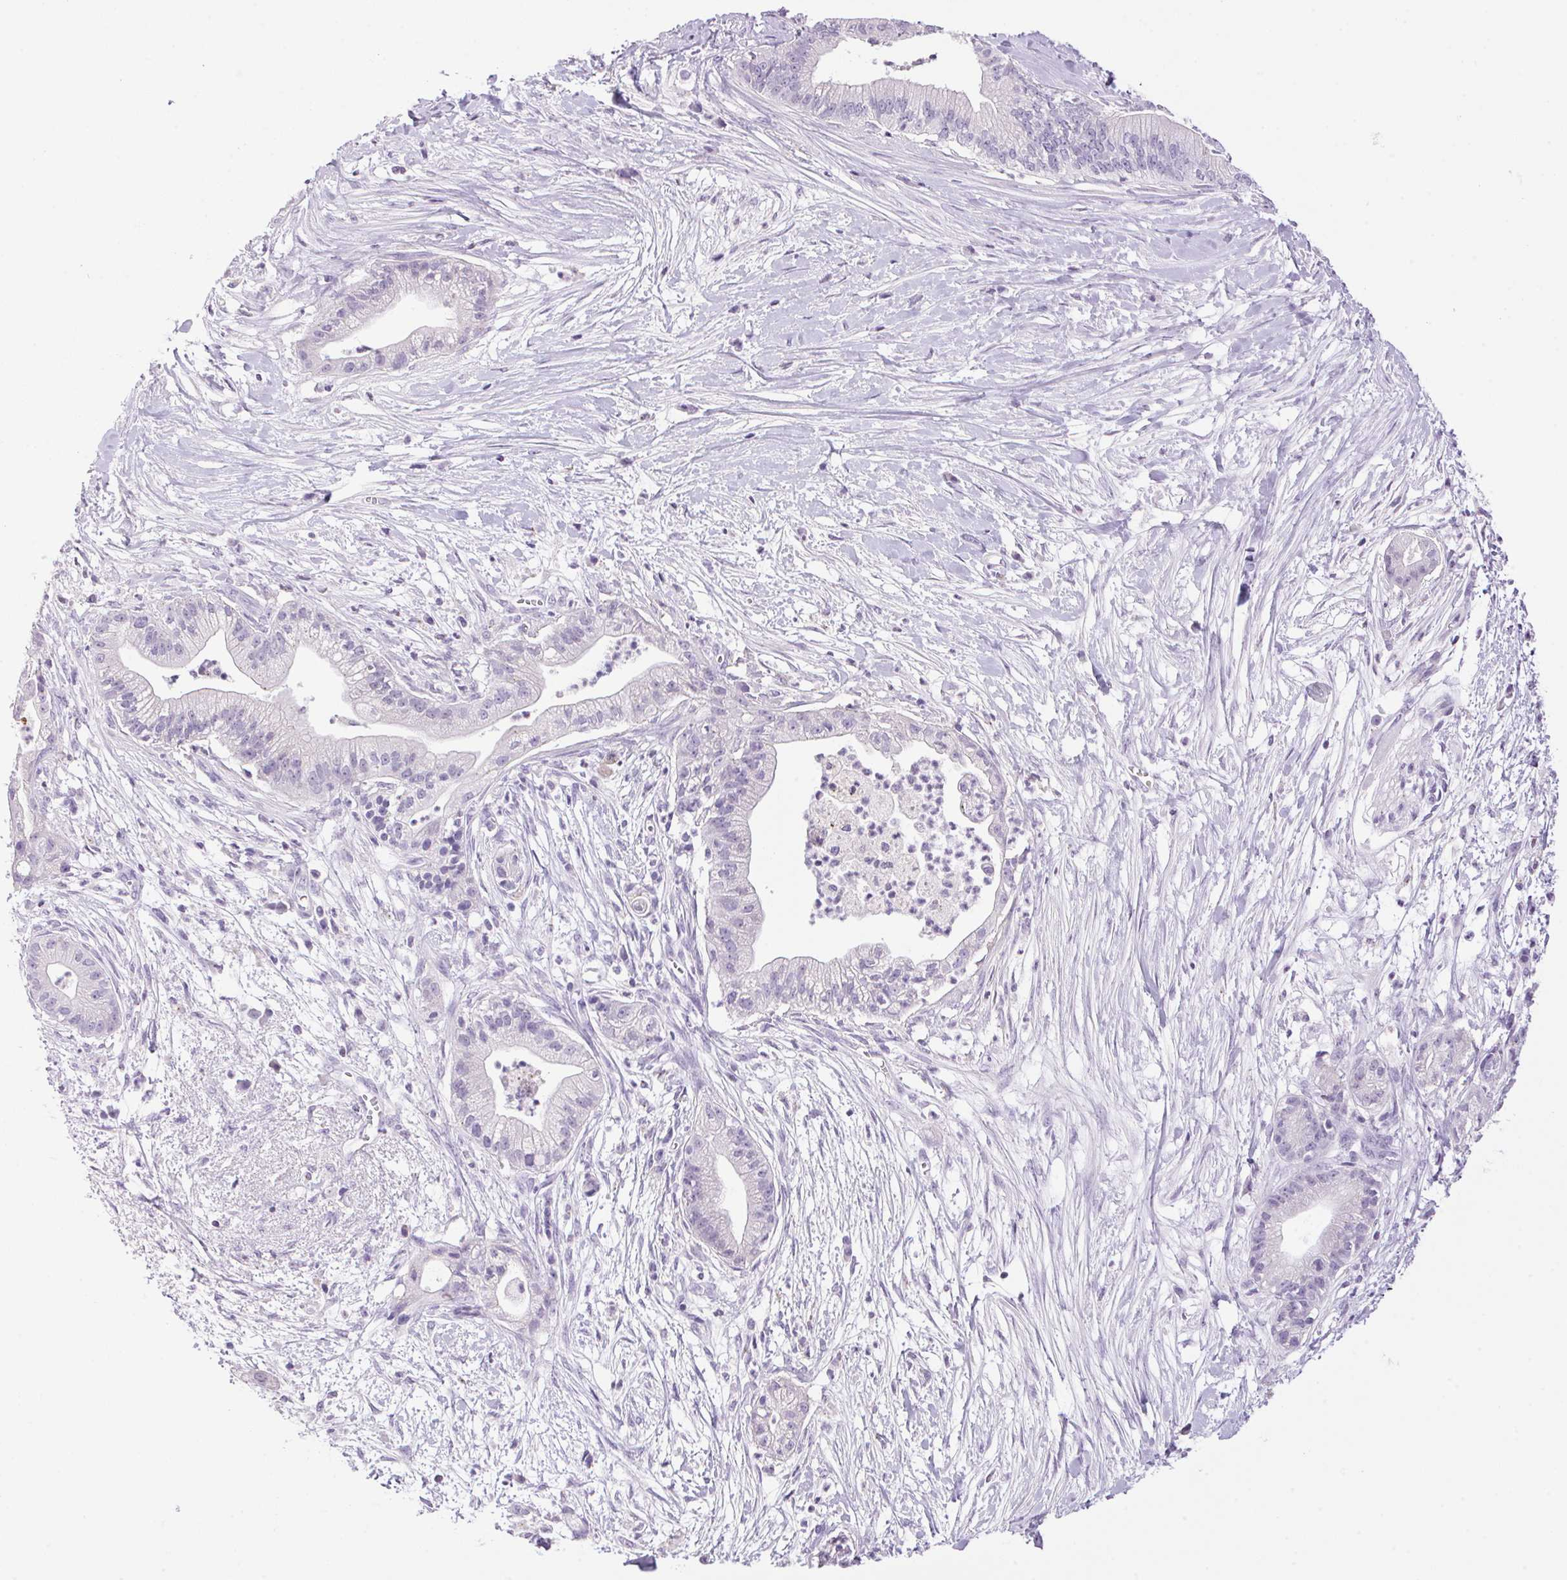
{"staining": {"intensity": "negative", "quantity": "none", "location": "none"}, "tissue": "pancreatic cancer", "cell_type": "Tumor cells", "image_type": "cancer", "snomed": [{"axis": "morphology", "description": "Normal tissue, NOS"}, {"axis": "morphology", "description": "Adenocarcinoma, NOS"}, {"axis": "topography", "description": "Lymph node"}, {"axis": "topography", "description": "Pancreas"}], "caption": "DAB (3,3'-diaminobenzidine) immunohistochemical staining of pancreatic cancer reveals no significant positivity in tumor cells.", "gene": "TMEM88B", "patient": {"sex": "female", "age": 58}}